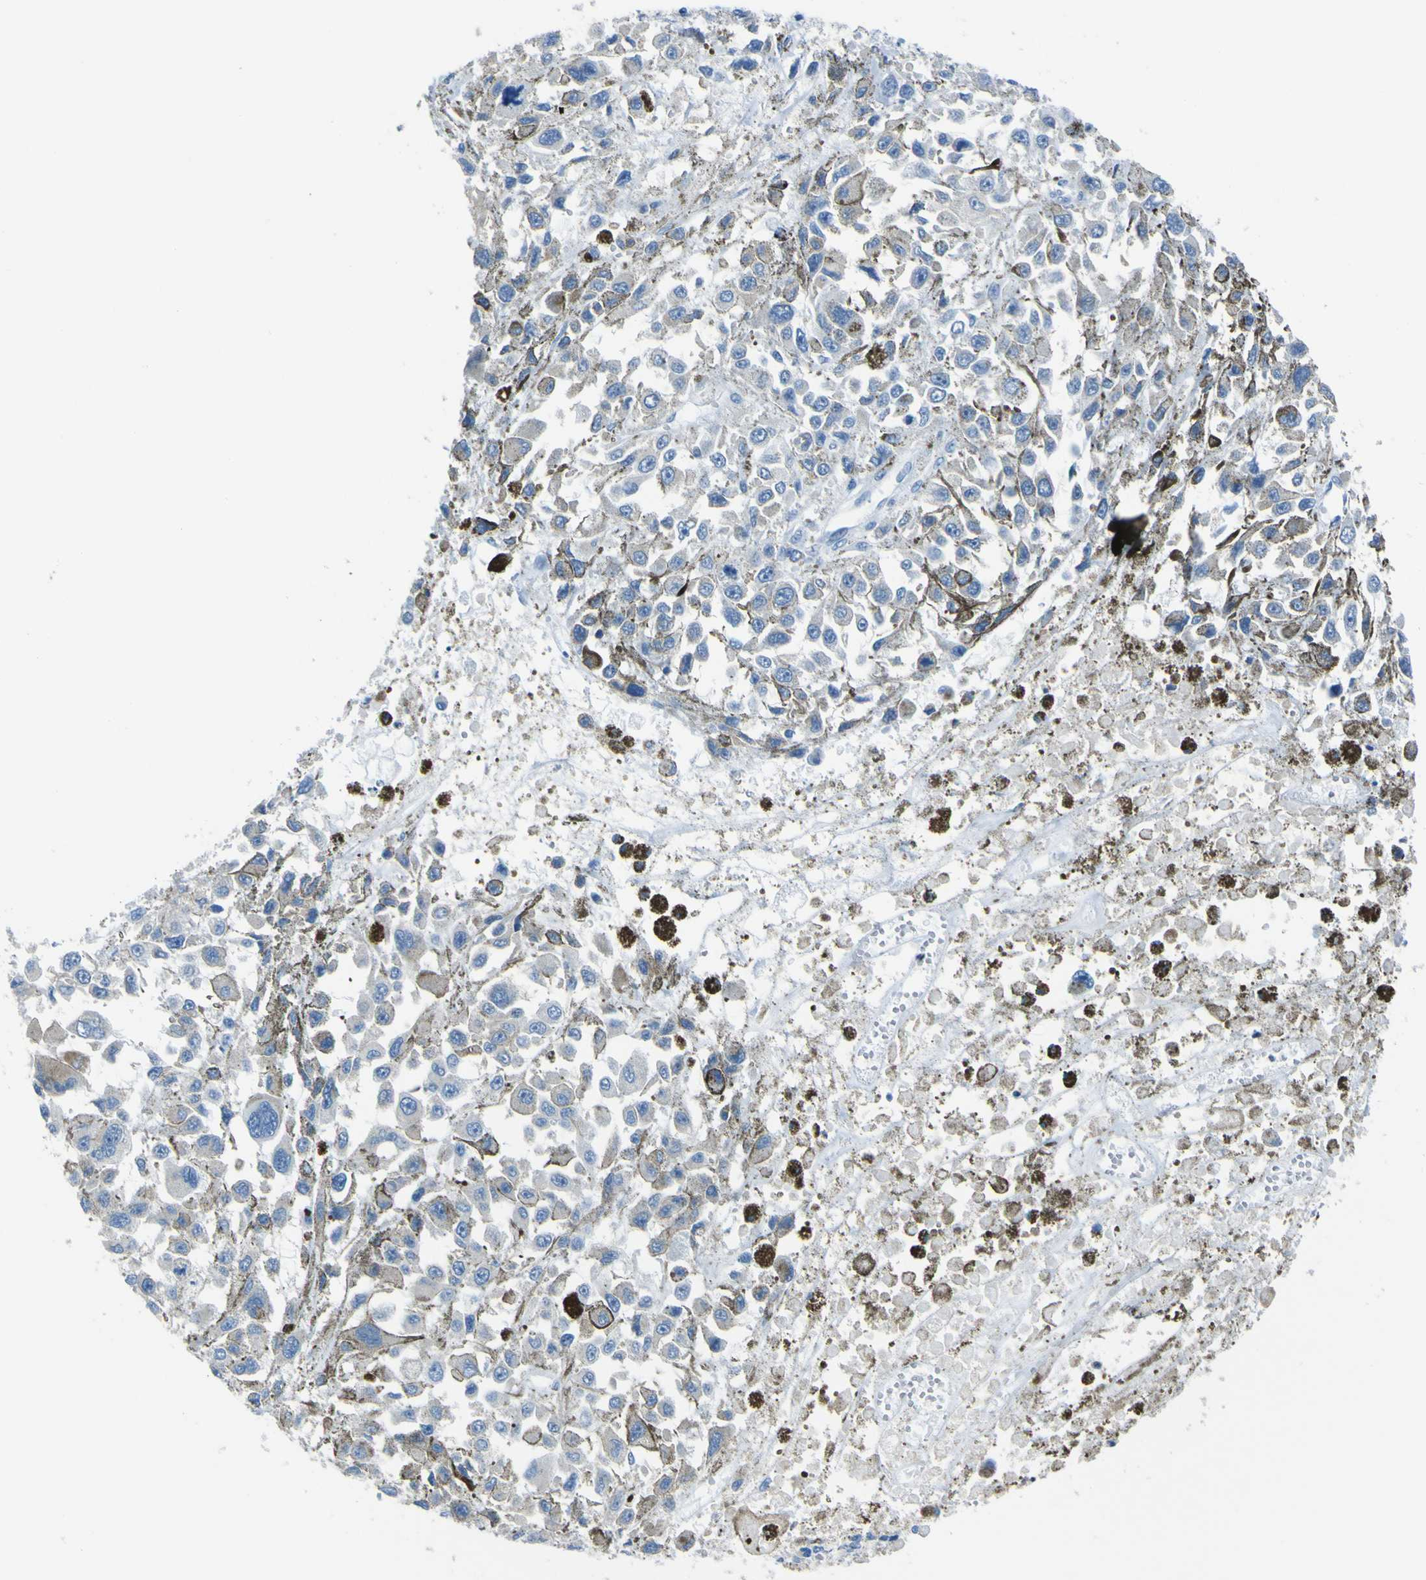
{"staining": {"intensity": "weak", "quantity": "<25%", "location": "cytoplasmic/membranous"}, "tissue": "melanoma", "cell_type": "Tumor cells", "image_type": "cancer", "snomed": [{"axis": "morphology", "description": "Malignant melanoma, Metastatic site"}, {"axis": "topography", "description": "Lymph node"}], "caption": "Immunohistochemistry photomicrograph of human malignant melanoma (metastatic site) stained for a protein (brown), which demonstrates no expression in tumor cells.", "gene": "ACSL1", "patient": {"sex": "male", "age": 59}}